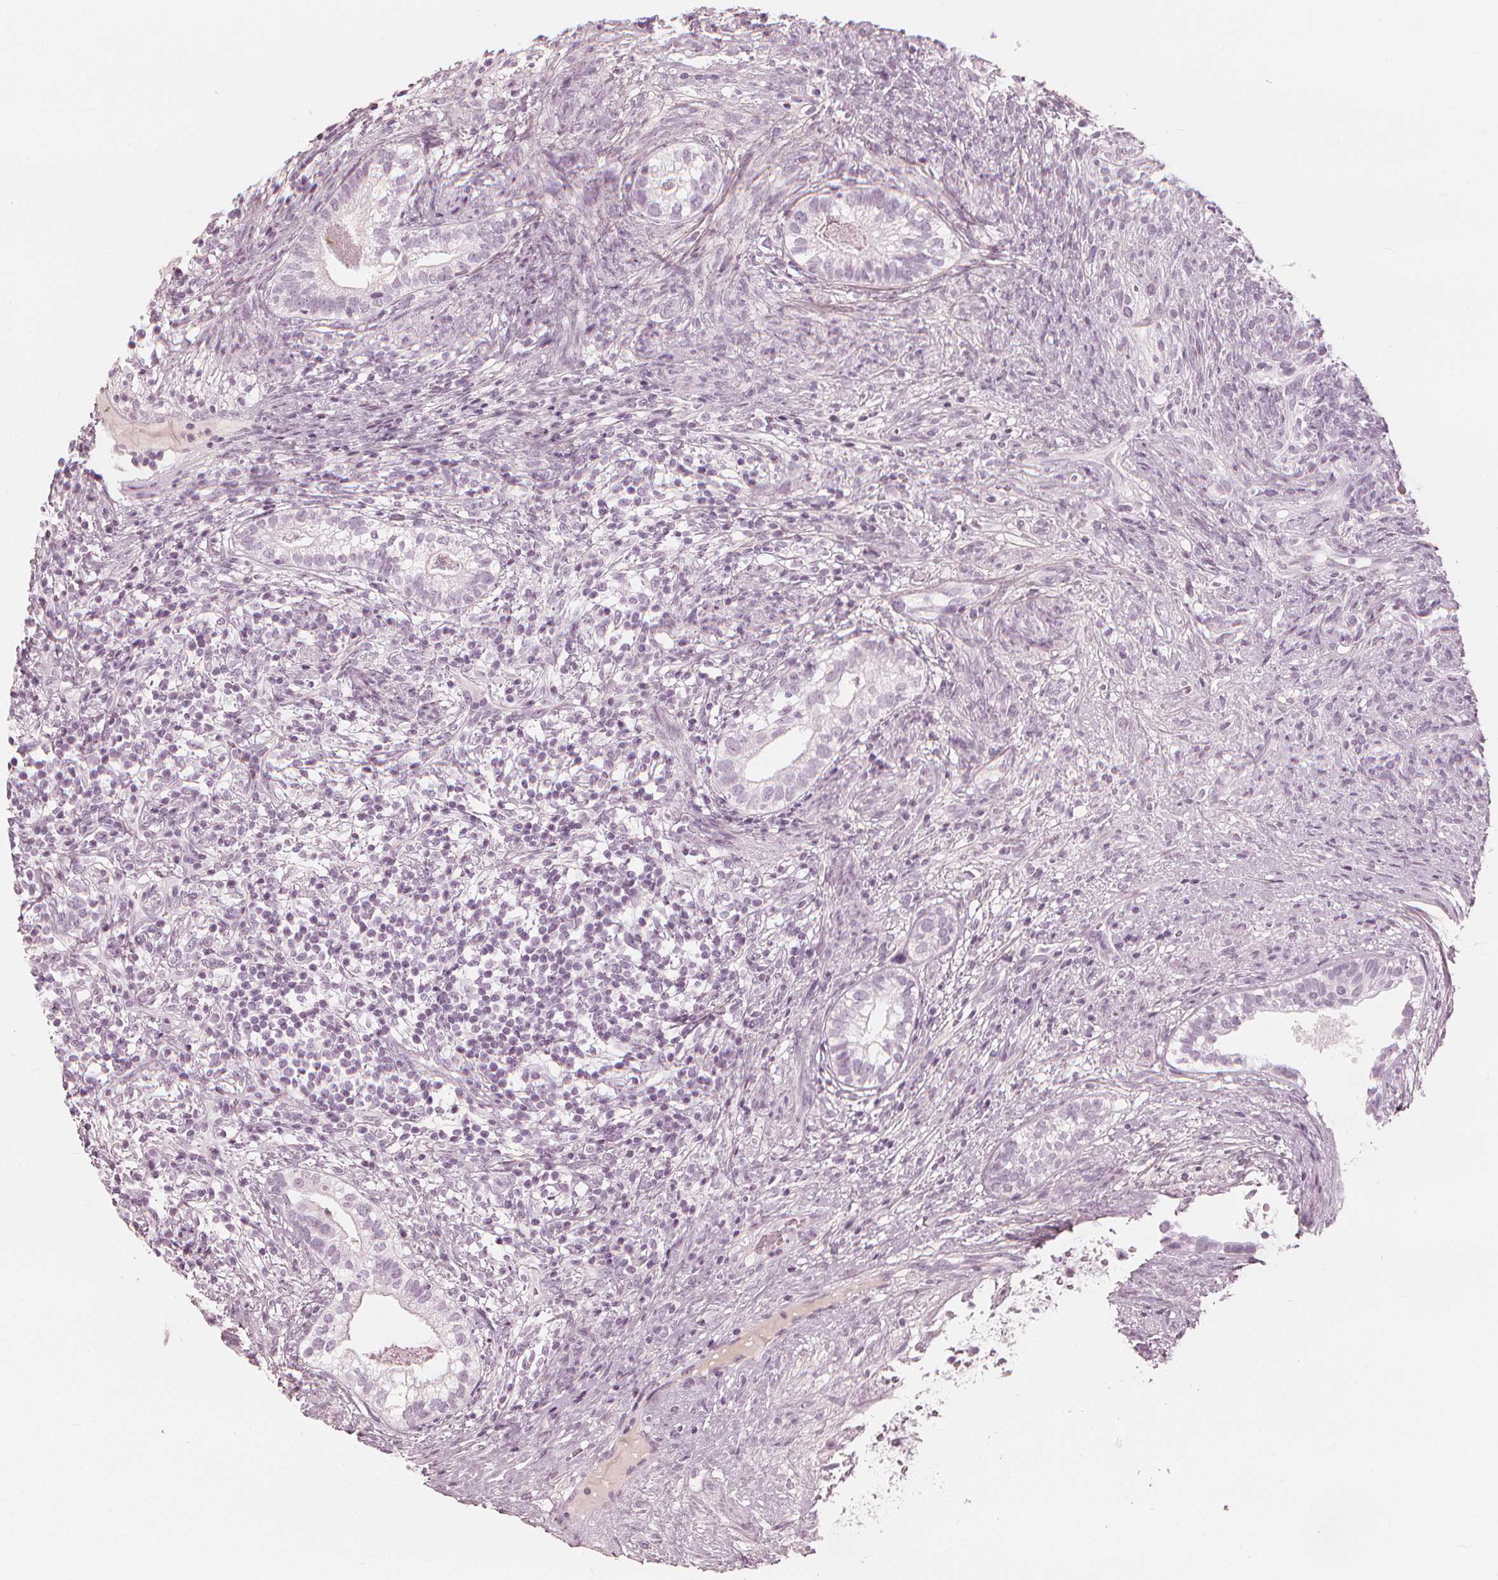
{"staining": {"intensity": "negative", "quantity": "none", "location": "none"}, "tissue": "testis cancer", "cell_type": "Tumor cells", "image_type": "cancer", "snomed": [{"axis": "morphology", "description": "Seminoma, NOS"}, {"axis": "morphology", "description": "Carcinoma, Embryonal, NOS"}, {"axis": "topography", "description": "Testis"}], "caption": "High power microscopy micrograph of an immunohistochemistry (IHC) photomicrograph of testis cancer (seminoma), revealing no significant positivity in tumor cells.", "gene": "PAEP", "patient": {"sex": "male", "age": 41}}